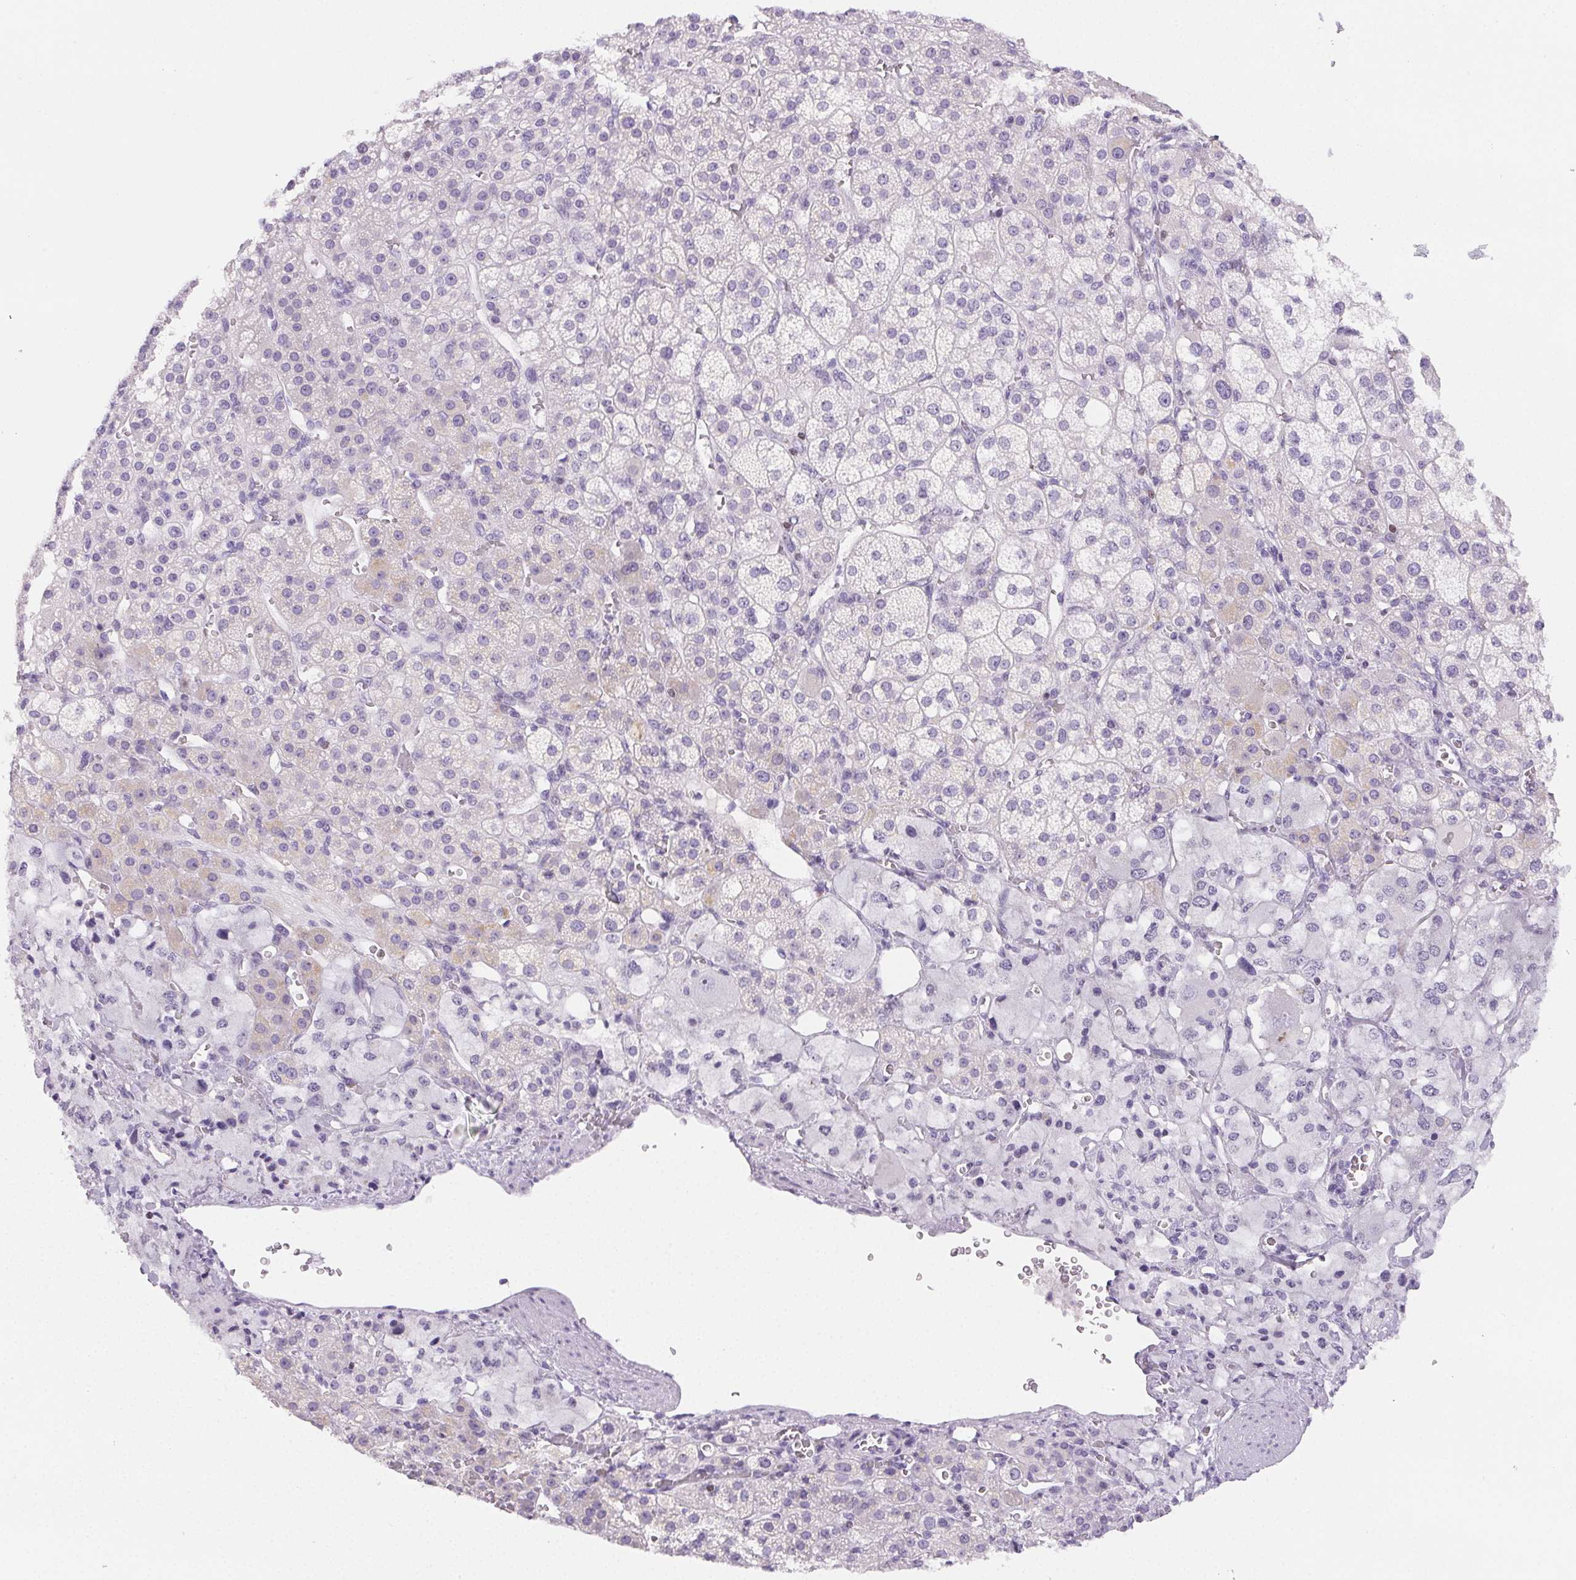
{"staining": {"intensity": "negative", "quantity": "none", "location": "none"}, "tissue": "adrenal gland", "cell_type": "Glandular cells", "image_type": "normal", "snomed": [{"axis": "morphology", "description": "Normal tissue, NOS"}, {"axis": "topography", "description": "Adrenal gland"}], "caption": "Immunohistochemistry photomicrograph of normal adrenal gland: human adrenal gland stained with DAB displays no significant protein expression in glandular cells. (DAB immunohistochemistry, high magnification).", "gene": "BEND2", "patient": {"sex": "female", "age": 60}}